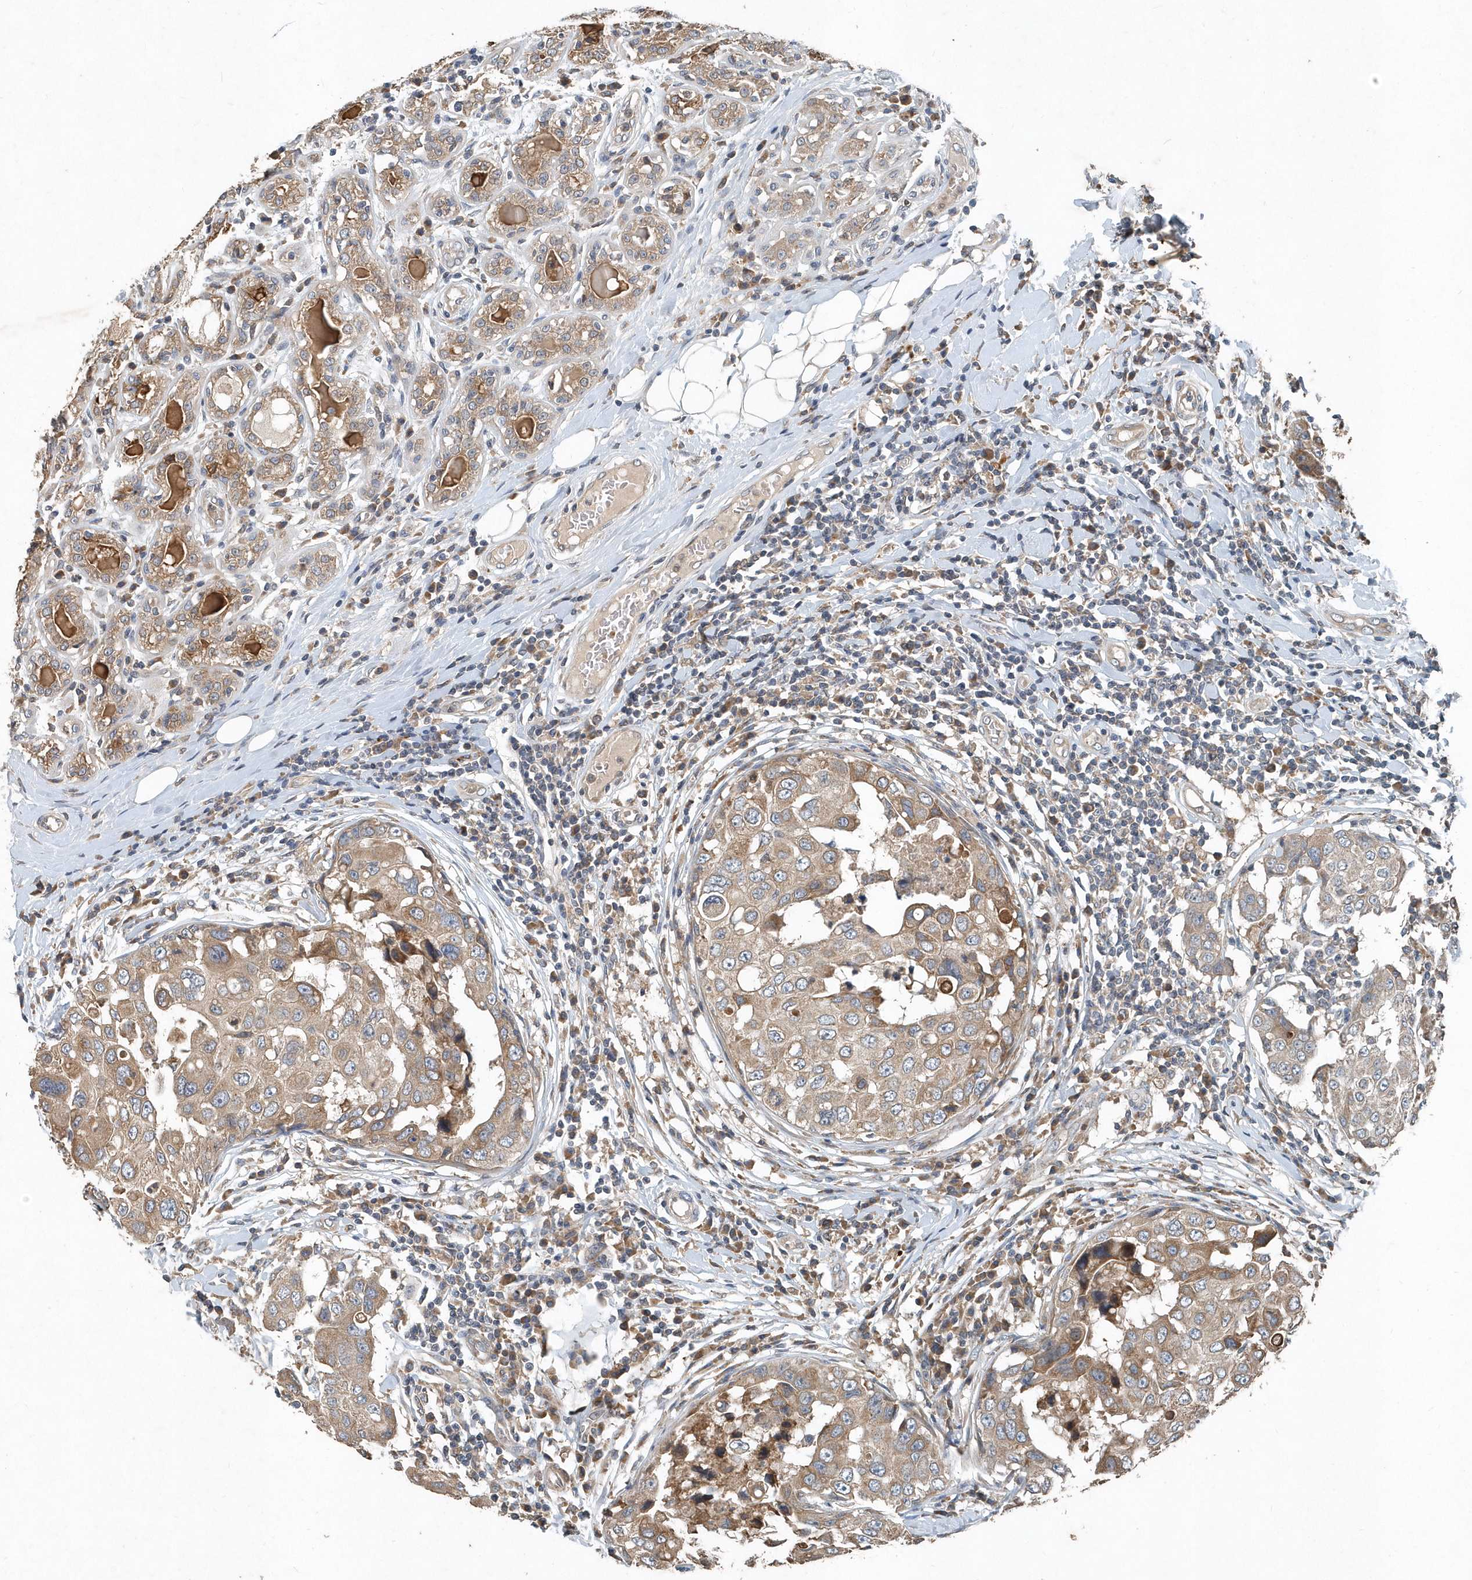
{"staining": {"intensity": "moderate", "quantity": ">75%", "location": "cytoplasmic/membranous"}, "tissue": "breast cancer", "cell_type": "Tumor cells", "image_type": "cancer", "snomed": [{"axis": "morphology", "description": "Duct carcinoma"}, {"axis": "topography", "description": "Breast"}], "caption": "Protein staining exhibits moderate cytoplasmic/membranous expression in approximately >75% of tumor cells in breast cancer. (brown staining indicates protein expression, while blue staining denotes nuclei).", "gene": "SCFD2", "patient": {"sex": "female", "age": 27}}